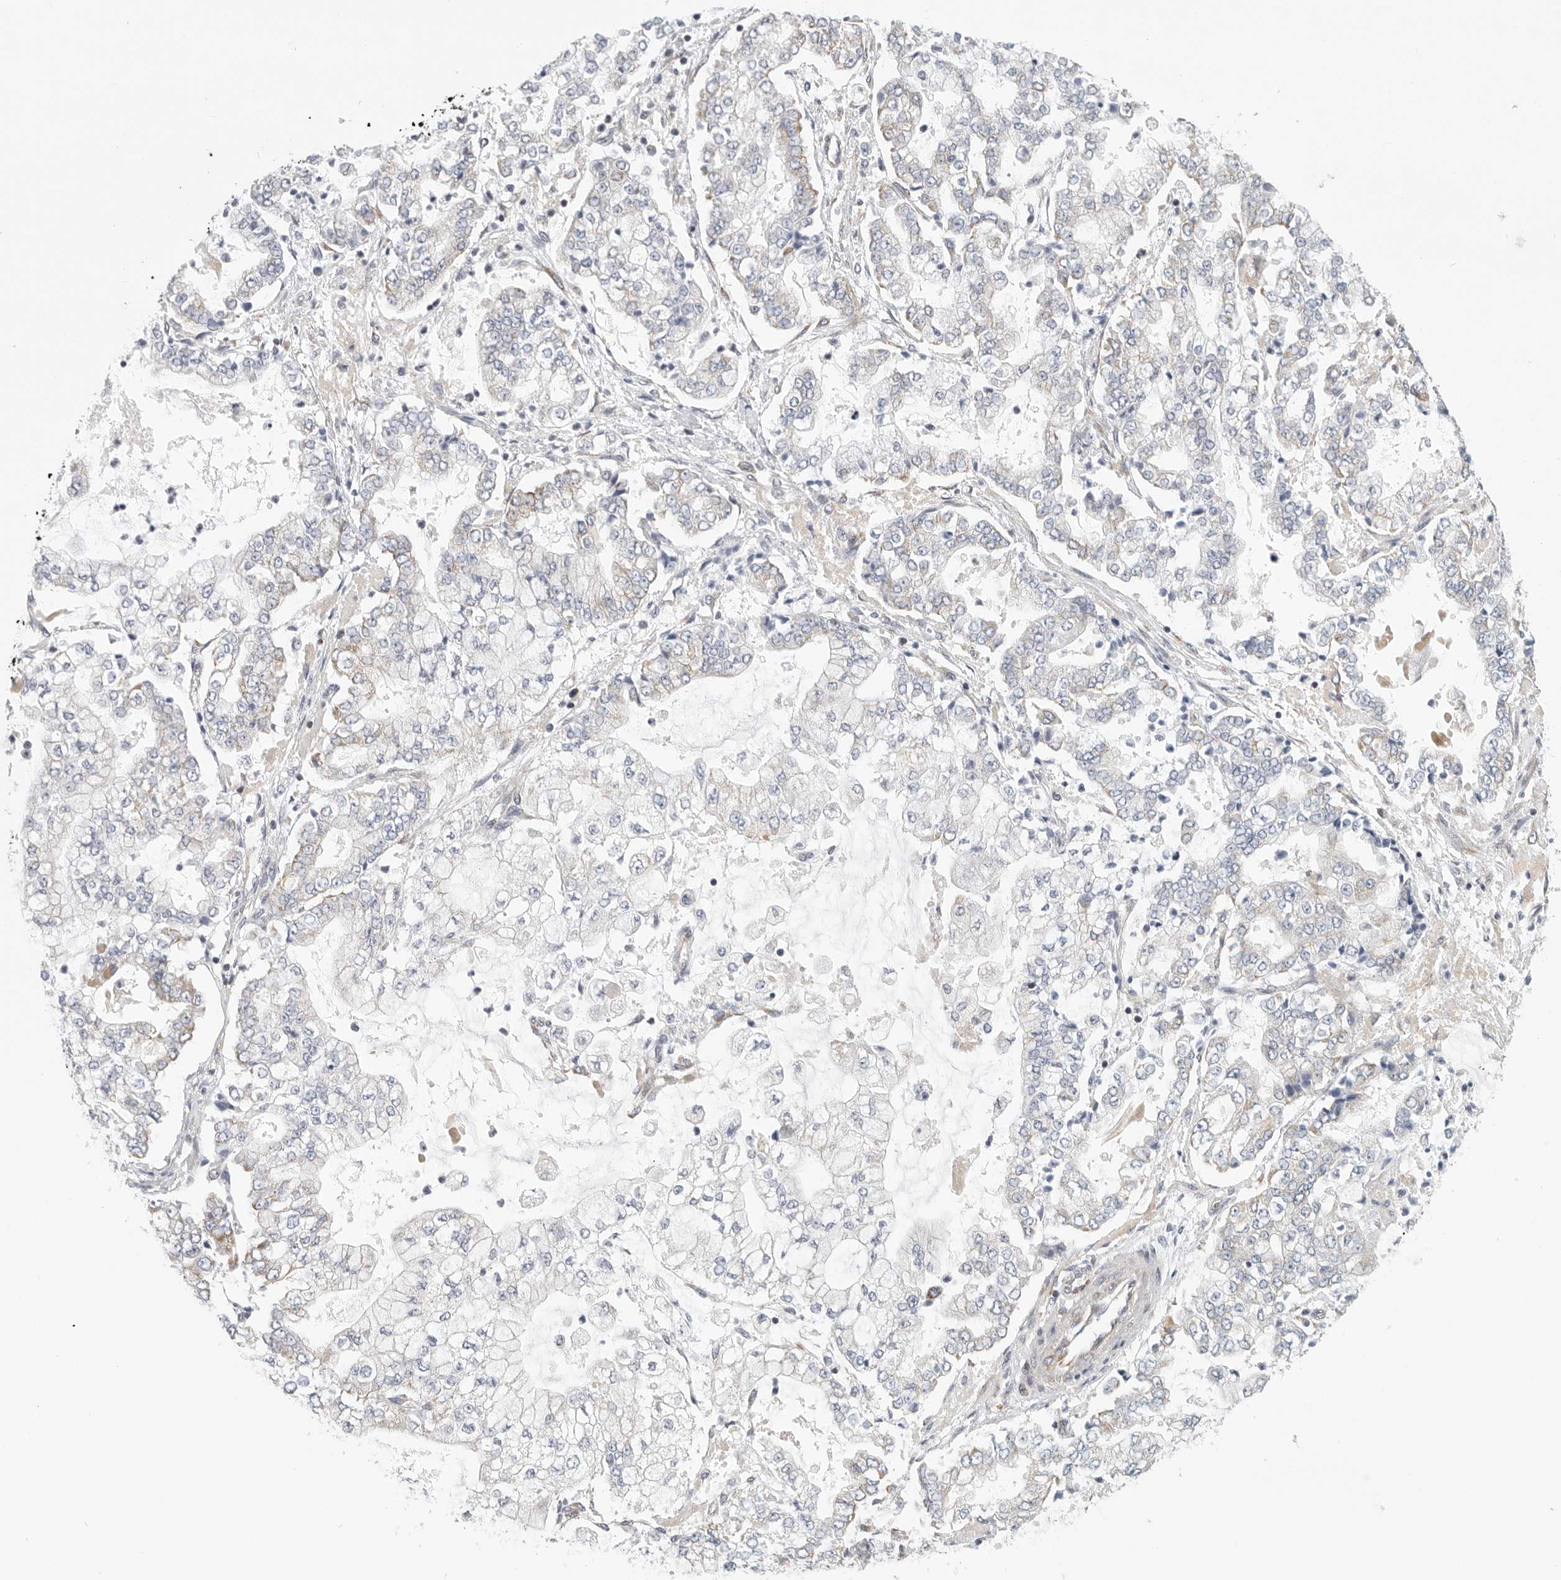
{"staining": {"intensity": "negative", "quantity": "none", "location": "none"}, "tissue": "stomach cancer", "cell_type": "Tumor cells", "image_type": "cancer", "snomed": [{"axis": "morphology", "description": "Adenocarcinoma, NOS"}, {"axis": "topography", "description": "Stomach"}], "caption": "An immunohistochemistry histopathology image of stomach cancer (adenocarcinoma) is shown. There is no staining in tumor cells of stomach cancer (adenocarcinoma).", "gene": "FKBP8", "patient": {"sex": "male", "age": 76}}